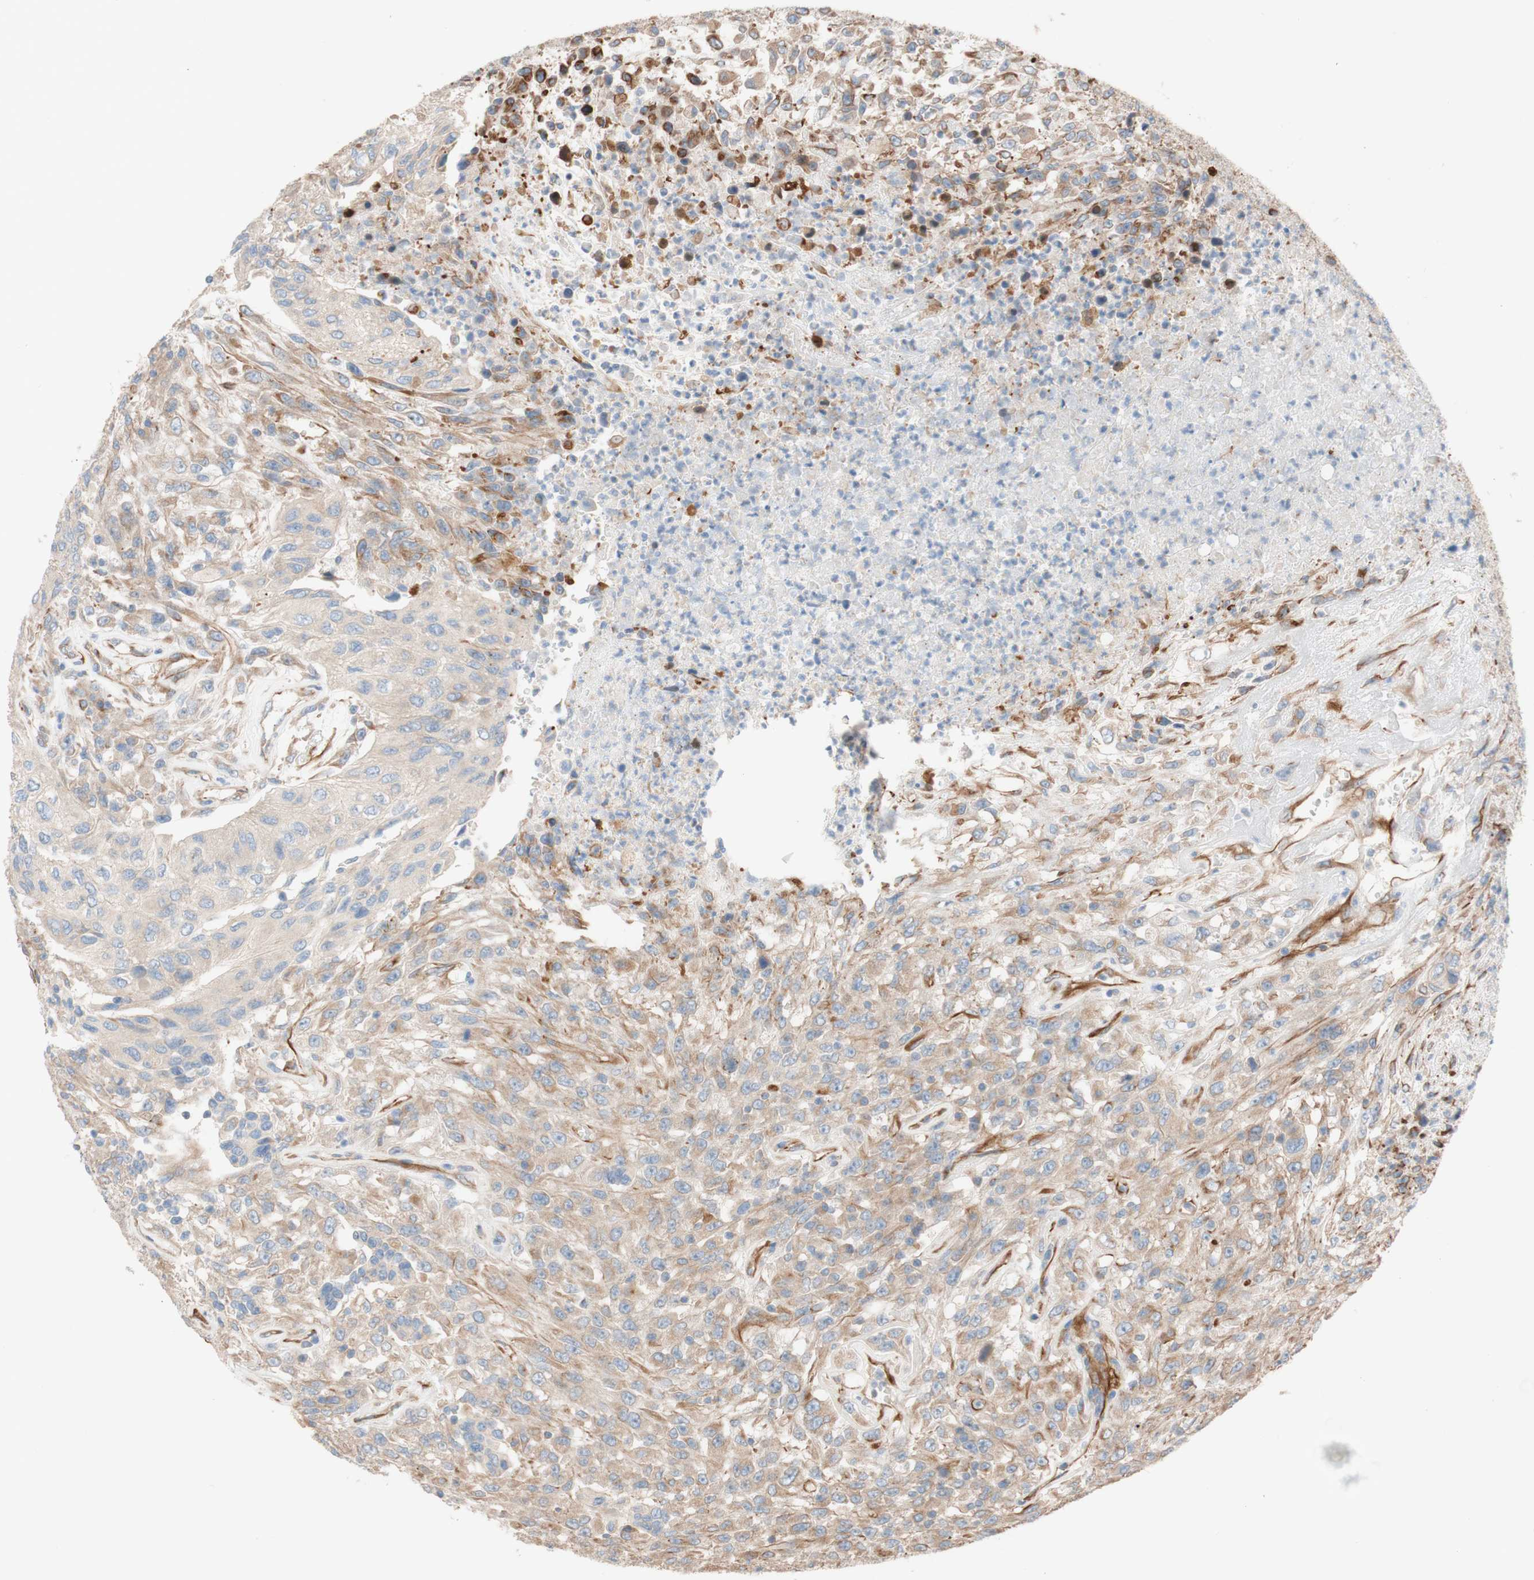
{"staining": {"intensity": "weak", "quantity": ">75%", "location": "cytoplasmic/membranous"}, "tissue": "urothelial cancer", "cell_type": "Tumor cells", "image_type": "cancer", "snomed": [{"axis": "morphology", "description": "Urothelial carcinoma, High grade"}, {"axis": "topography", "description": "Urinary bladder"}], "caption": "IHC (DAB) staining of human high-grade urothelial carcinoma exhibits weak cytoplasmic/membranous protein expression in approximately >75% of tumor cells.", "gene": "C1orf43", "patient": {"sex": "male", "age": 66}}